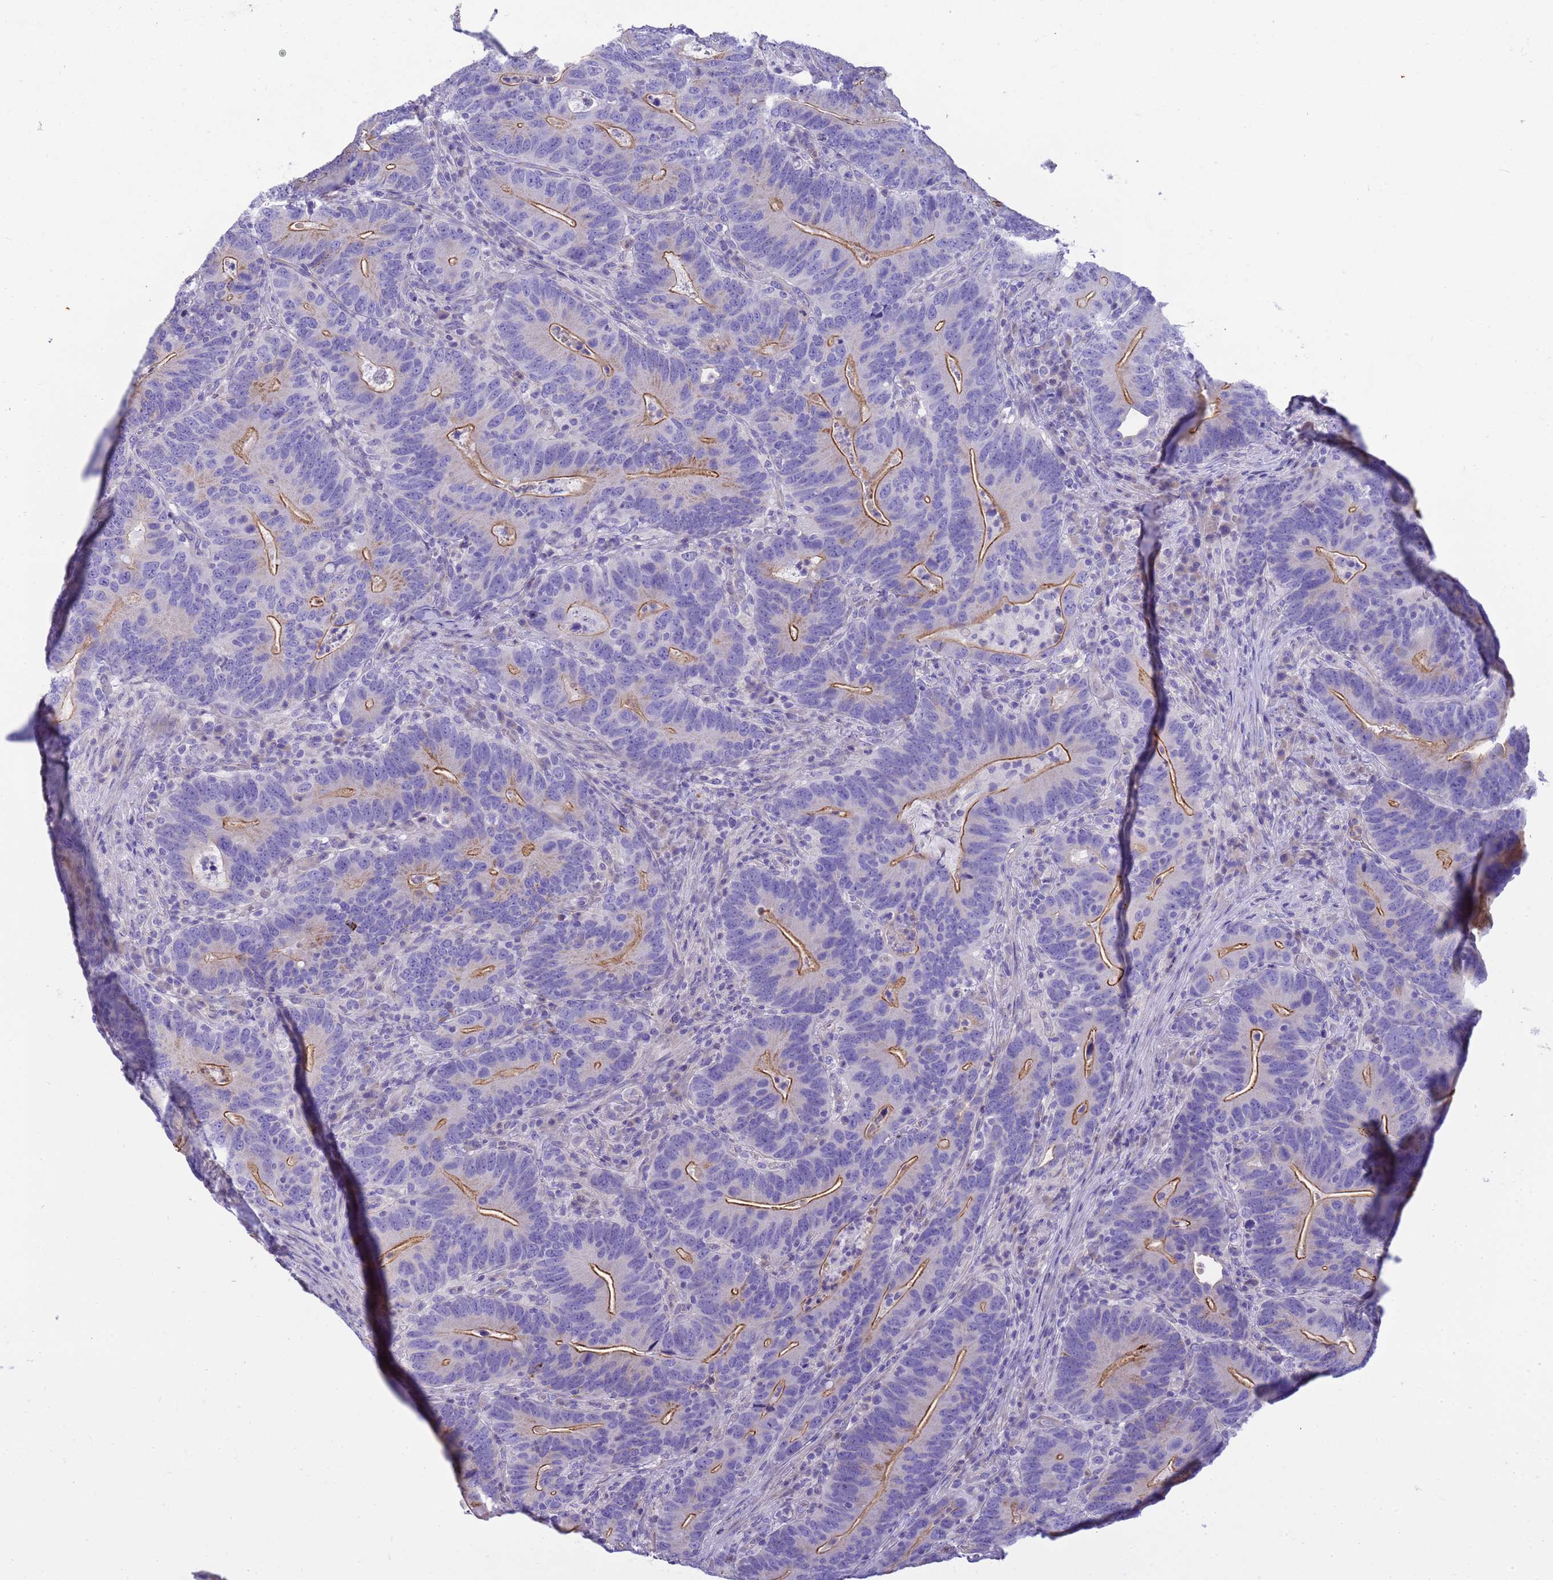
{"staining": {"intensity": "moderate", "quantity": "25%-75%", "location": "cytoplasmic/membranous"}, "tissue": "colorectal cancer", "cell_type": "Tumor cells", "image_type": "cancer", "snomed": [{"axis": "morphology", "description": "Adenocarcinoma, NOS"}, {"axis": "topography", "description": "Colon"}], "caption": "Colorectal cancer (adenocarcinoma) stained with a brown dye exhibits moderate cytoplasmic/membranous positive staining in about 25%-75% of tumor cells.", "gene": "RIPPLY2", "patient": {"sex": "female", "age": 66}}